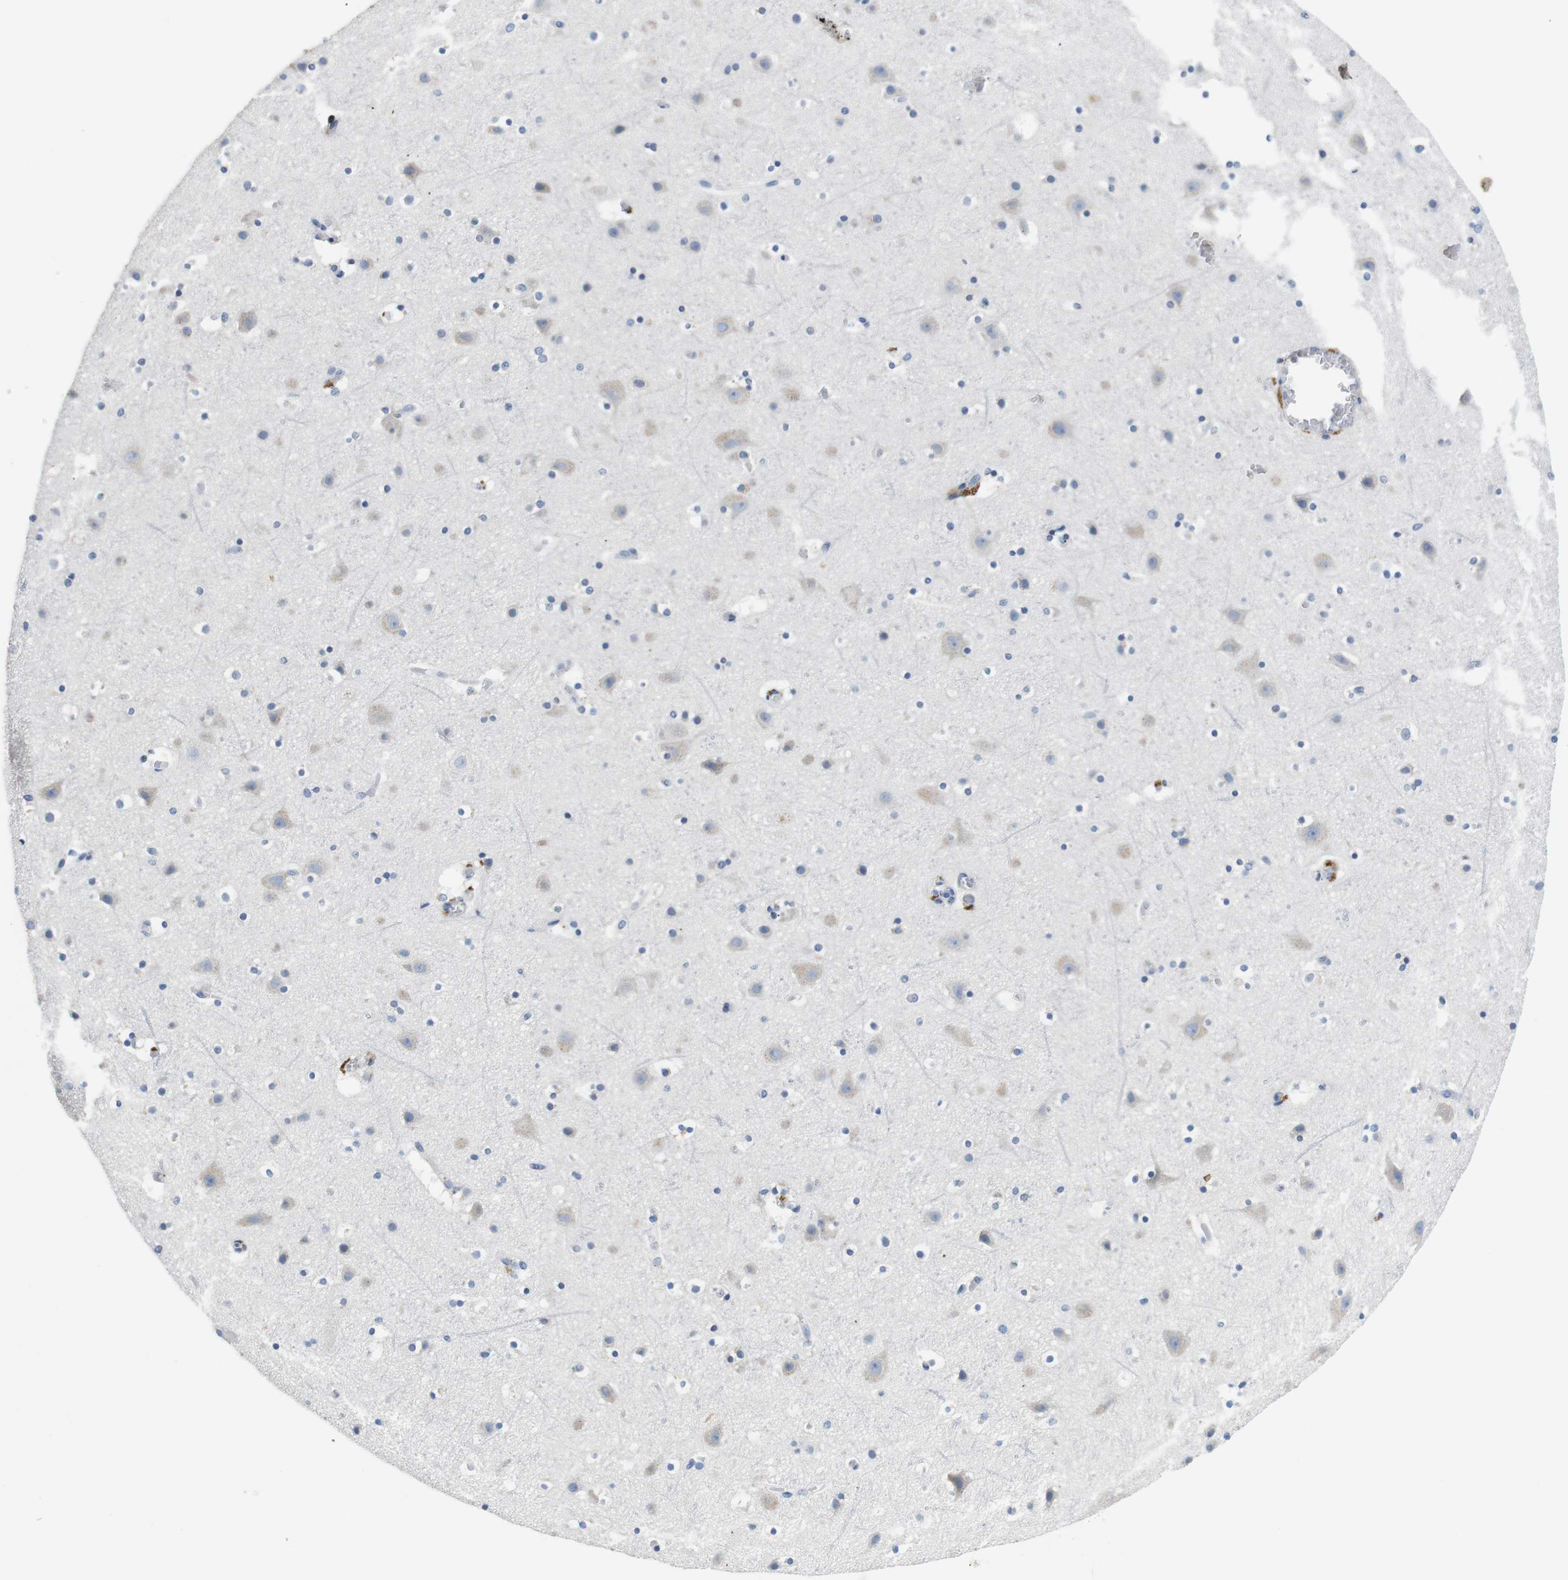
{"staining": {"intensity": "negative", "quantity": "none", "location": "none"}, "tissue": "cerebral cortex", "cell_type": "Endothelial cells", "image_type": "normal", "snomed": [{"axis": "morphology", "description": "Normal tissue, NOS"}, {"axis": "topography", "description": "Cerebral cortex"}], "caption": "Immunohistochemistry (IHC) of unremarkable cerebral cortex displays no positivity in endothelial cells. Nuclei are stained in blue.", "gene": "UNC5CL", "patient": {"sex": "male", "age": 45}}